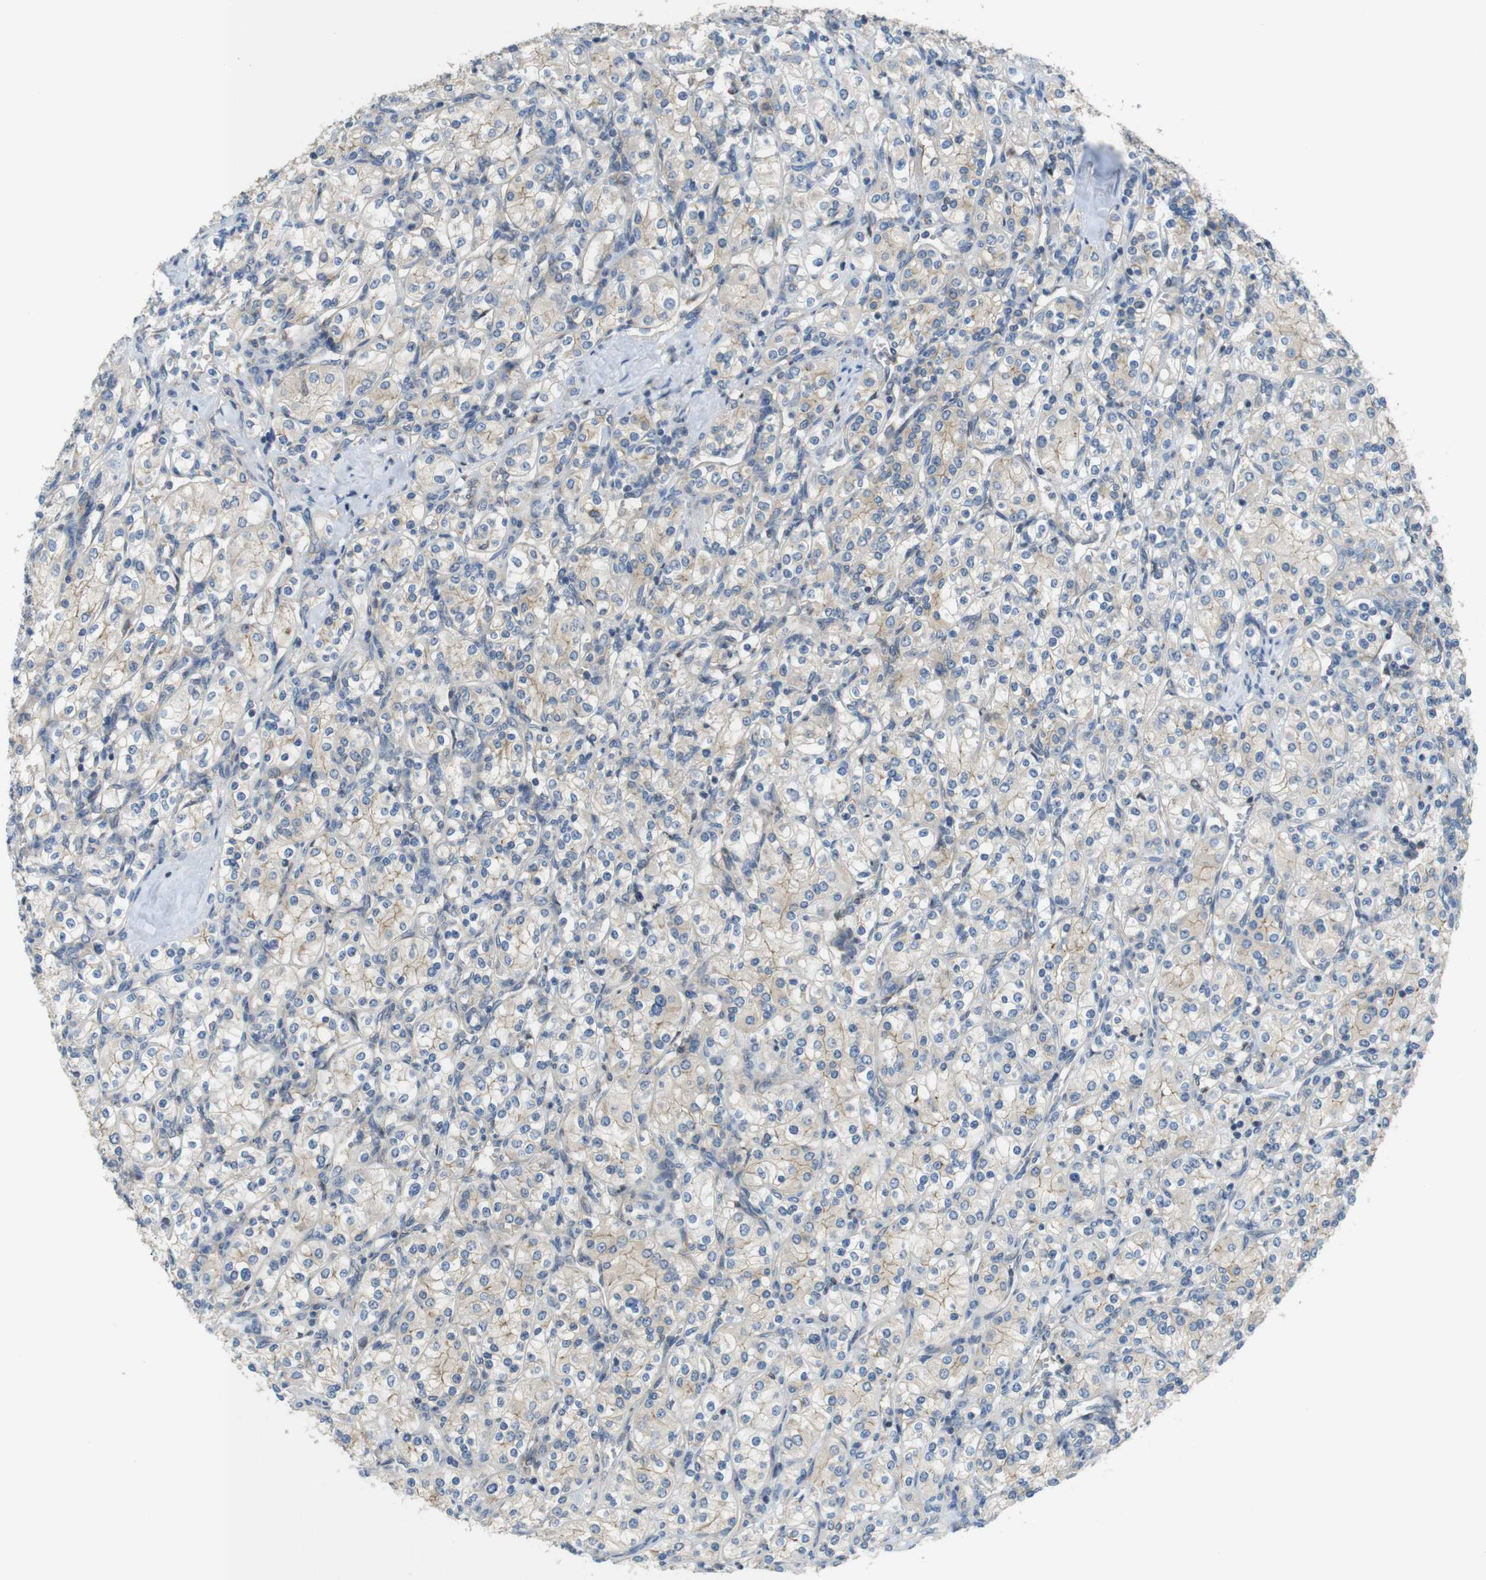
{"staining": {"intensity": "weak", "quantity": "<25%", "location": "cytoplasmic/membranous"}, "tissue": "renal cancer", "cell_type": "Tumor cells", "image_type": "cancer", "snomed": [{"axis": "morphology", "description": "Adenocarcinoma, NOS"}, {"axis": "topography", "description": "Kidney"}], "caption": "Protein analysis of renal adenocarcinoma reveals no significant expression in tumor cells. The staining was performed using DAB (3,3'-diaminobenzidine) to visualize the protein expression in brown, while the nuclei were stained in blue with hematoxylin (Magnification: 20x).", "gene": "PCDH10", "patient": {"sex": "male", "age": 77}}